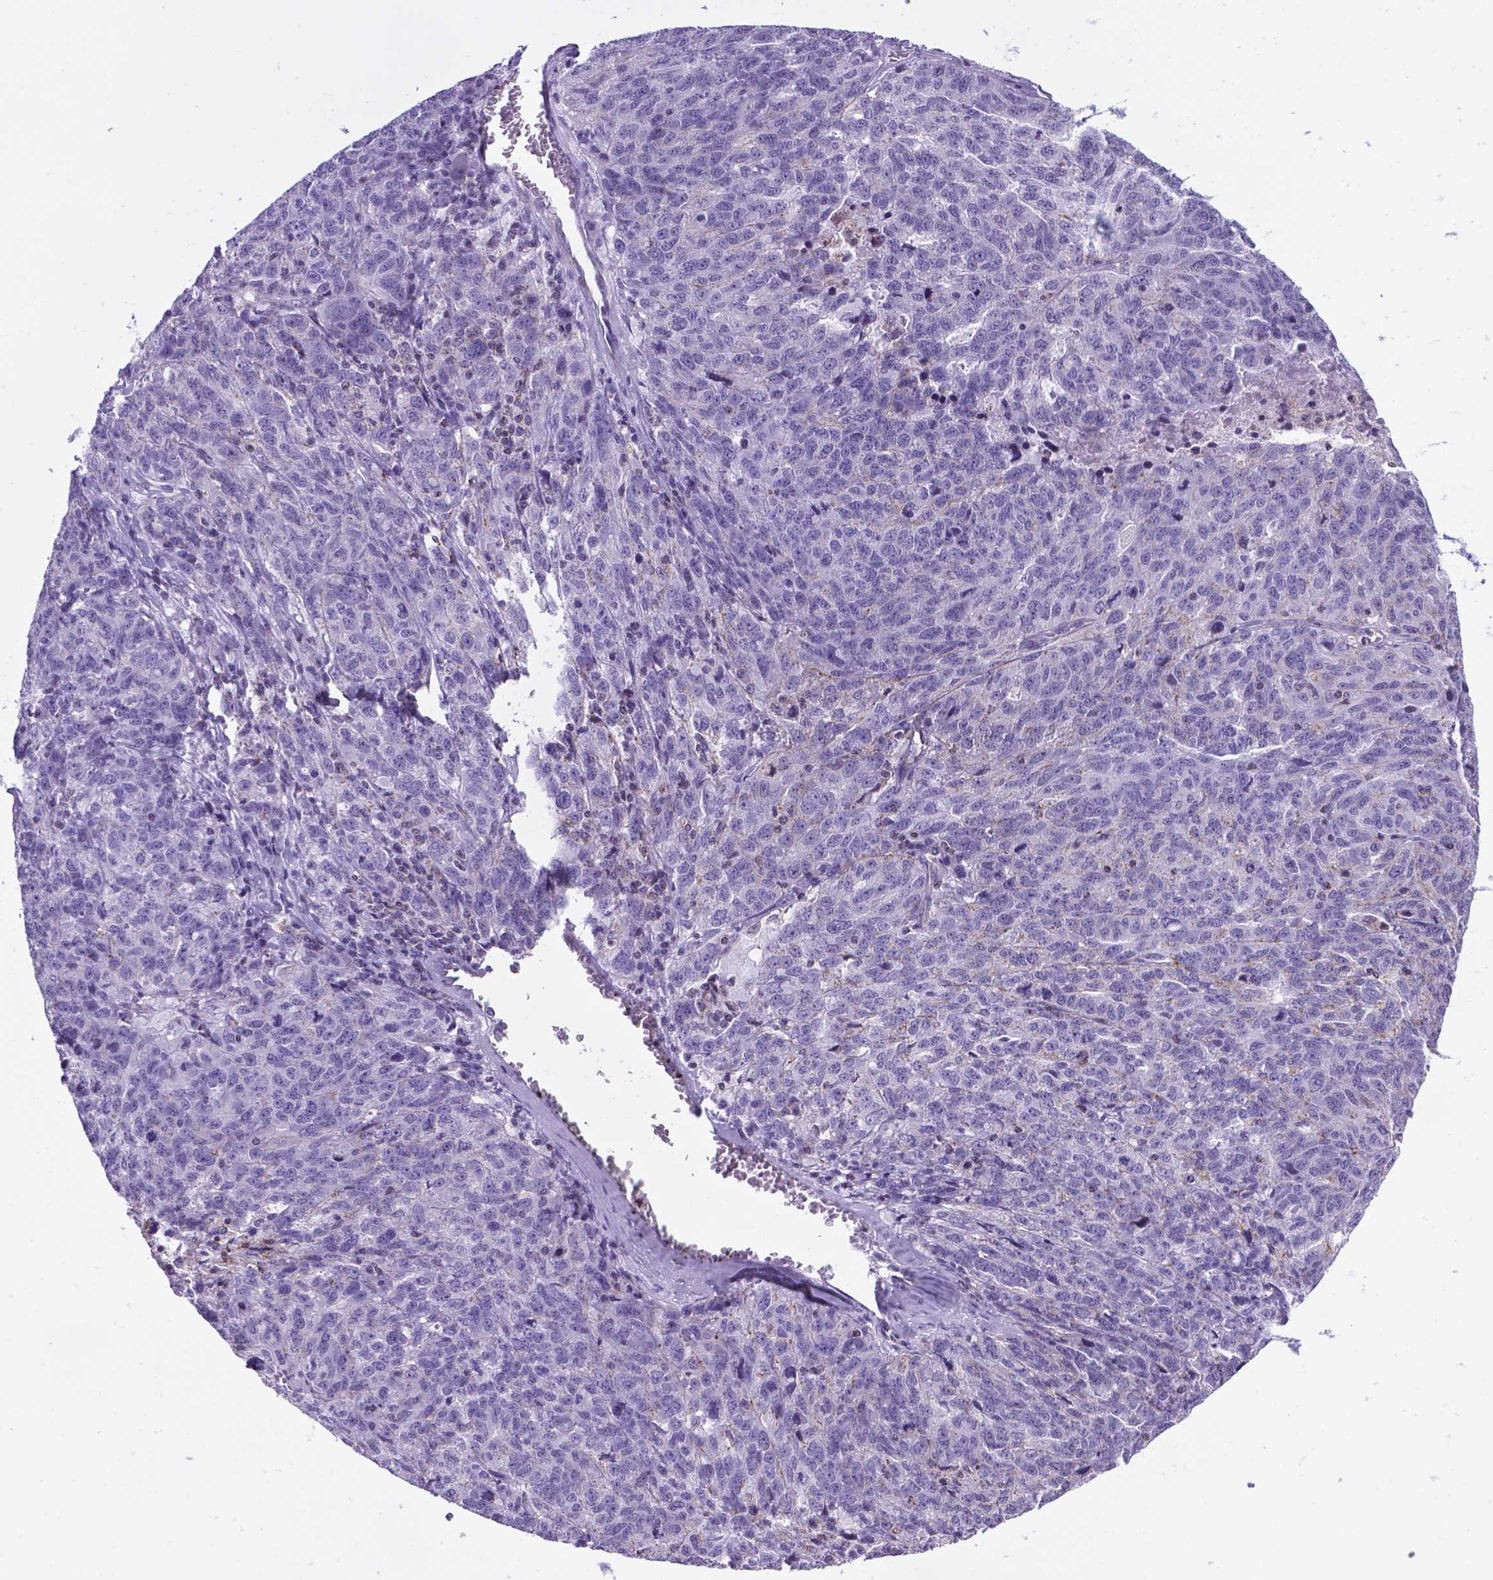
{"staining": {"intensity": "negative", "quantity": "none", "location": "none"}, "tissue": "ovarian cancer", "cell_type": "Tumor cells", "image_type": "cancer", "snomed": [{"axis": "morphology", "description": "Cystadenocarcinoma, serous, NOS"}, {"axis": "topography", "description": "Ovary"}], "caption": "Image shows no significant protein staining in tumor cells of serous cystadenocarcinoma (ovarian). (Stains: DAB (3,3'-diaminobenzidine) IHC with hematoxylin counter stain, Microscopy: brightfield microscopy at high magnification).", "gene": "POU3F3", "patient": {"sex": "female", "age": 71}}